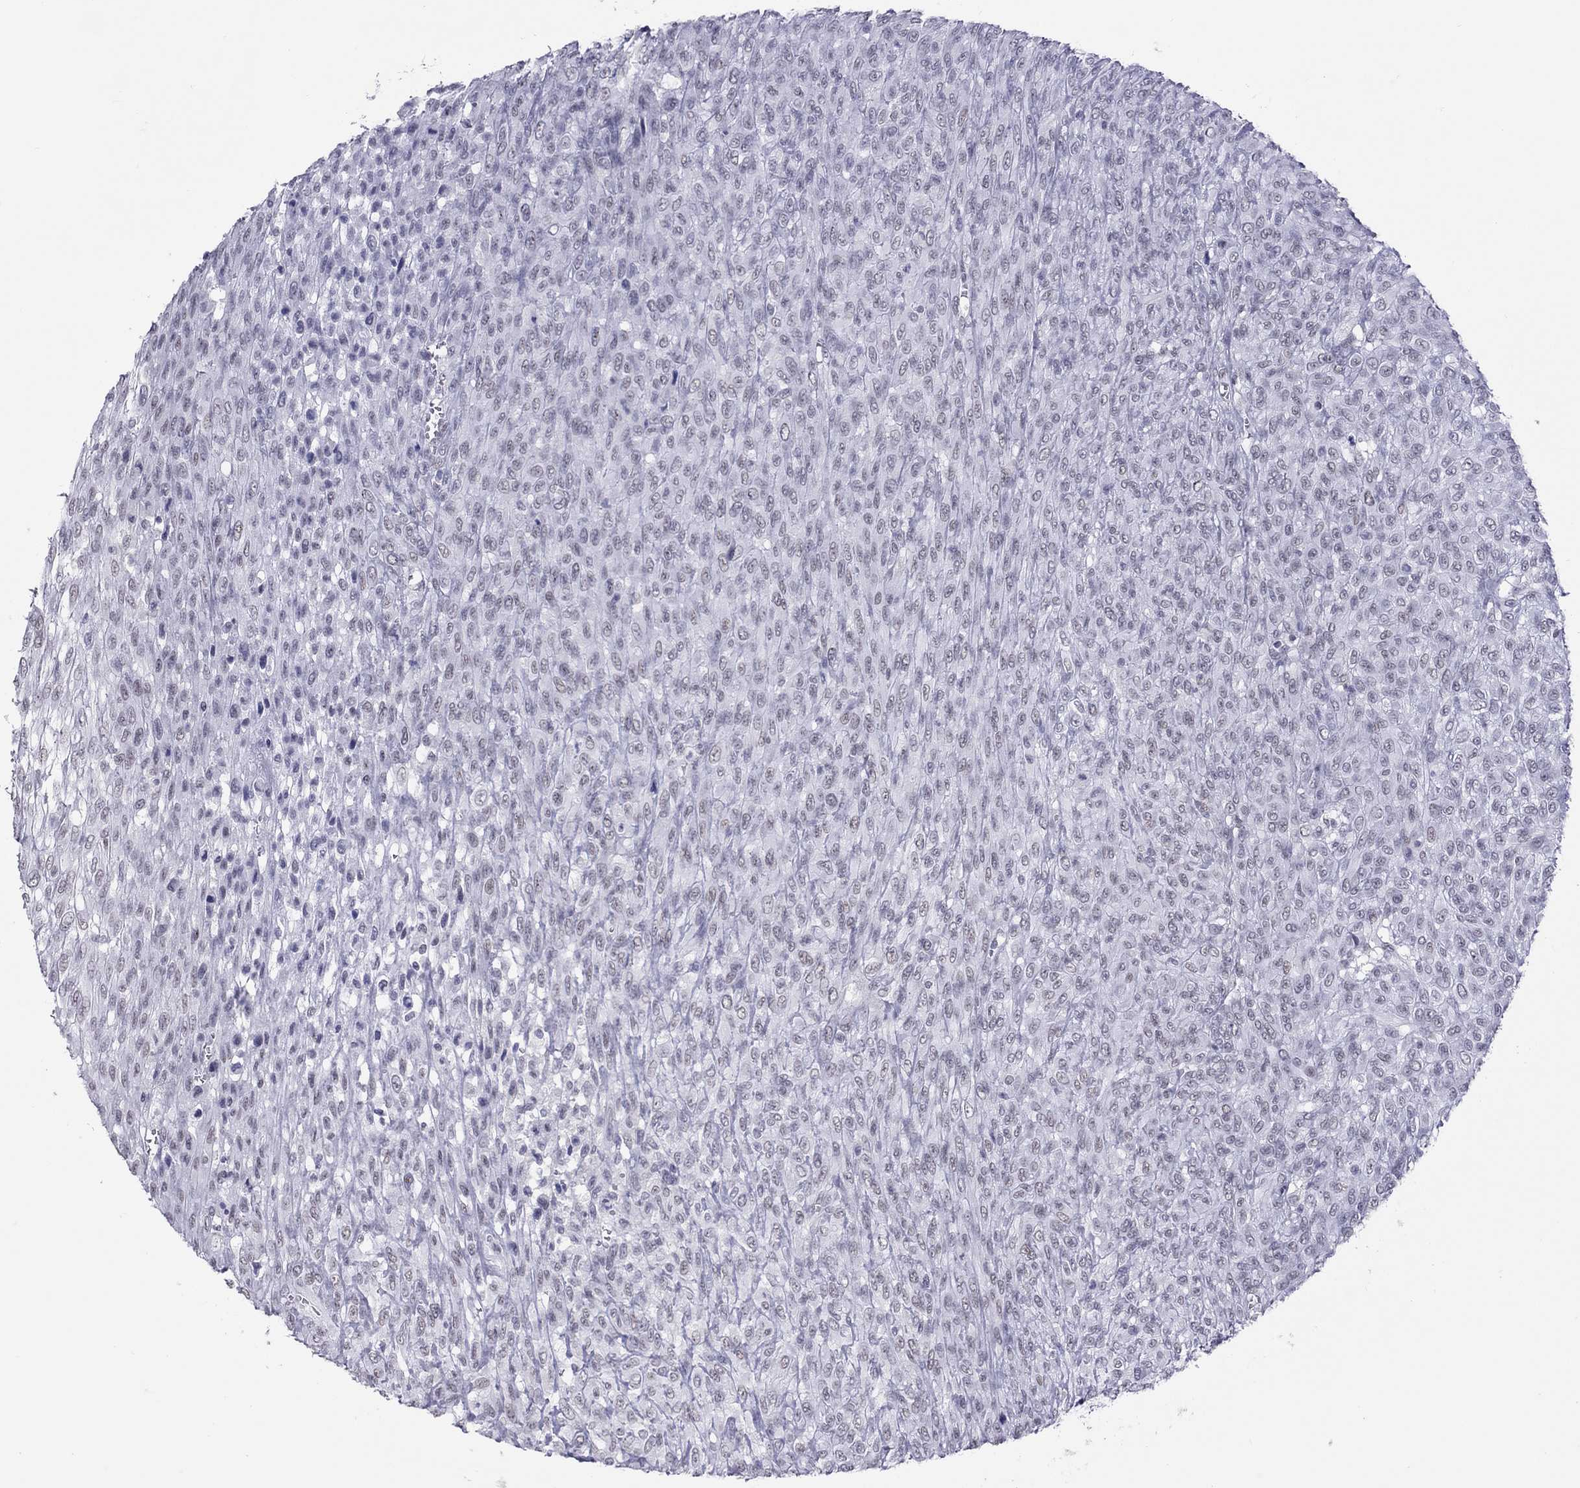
{"staining": {"intensity": "negative", "quantity": "none", "location": "none"}, "tissue": "renal cancer", "cell_type": "Tumor cells", "image_type": "cancer", "snomed": [{"axis": "morphology", "description": "Adenocarcinoma, NOS"}, {"axis": "topography", "description": "Kidney"}], "caption": "Human renal cancer stained for a protein using immunohistochemistry demonstrates no expression in tumor cells.", "gene": "JHY", "patient": {"sex": "male", "age": 58}}